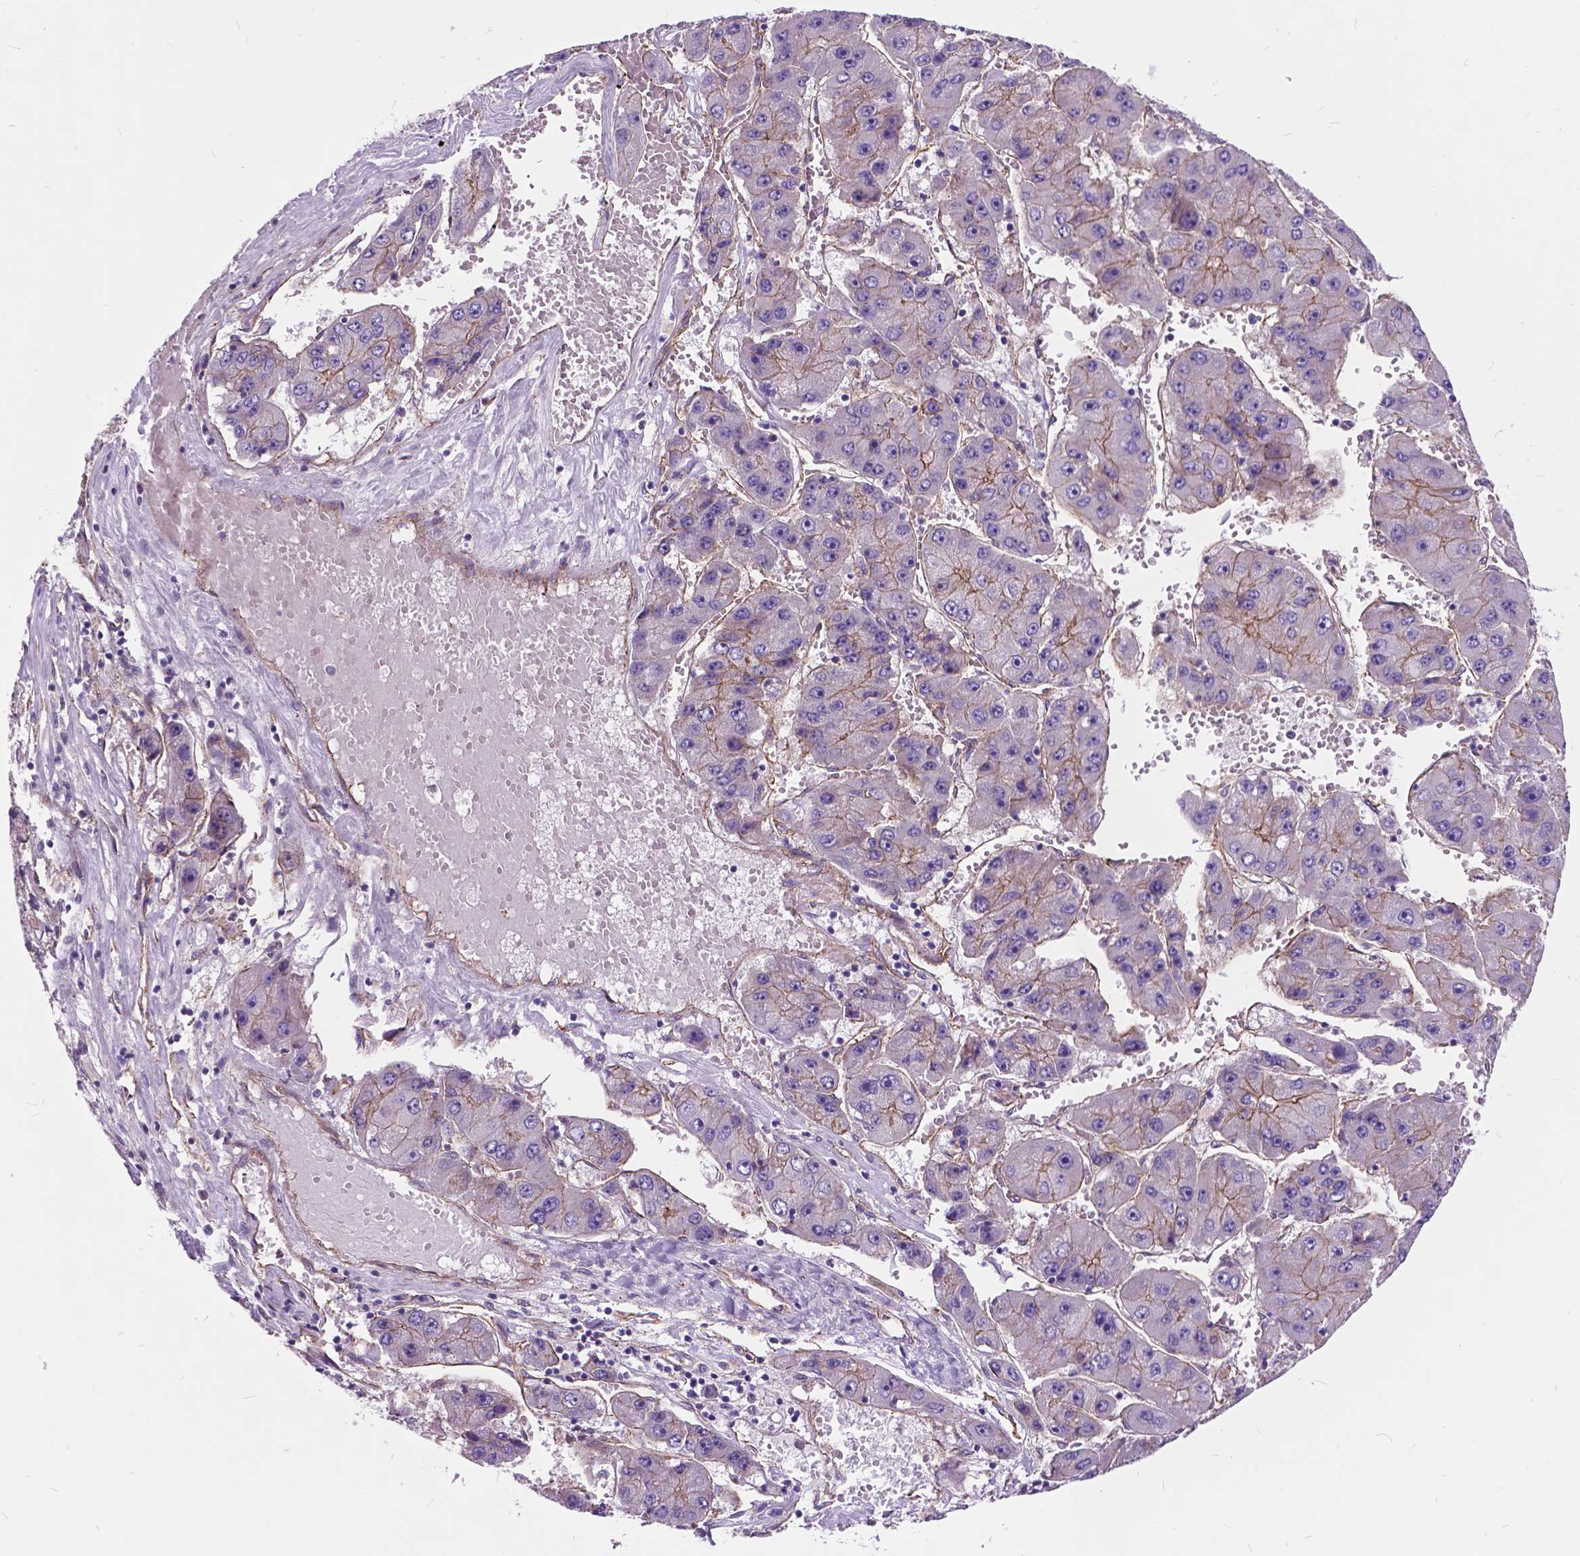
{"staining": {"intensity": "weak", "quantity": "25%-75%", "location": "cytoplasmic/membranous"}, "tissue": "liver cancer", "cell_type": "Tumor cells", "image_type": "cancer", "snomed": [{"axis": "morphology", "description": "Carcinoma, Hepatocellular, NOS"}, {"axis": "topography", "description": "Liver"}], "caption": "An immunohistochemistry image of tumor tissue is shown. Protein staining in brown shows weak cytoplasmic/membranous positivity in liver cancer within tumor cells.", "gene": "FLT4", "patient": {"sex": "female", "age": 61}}